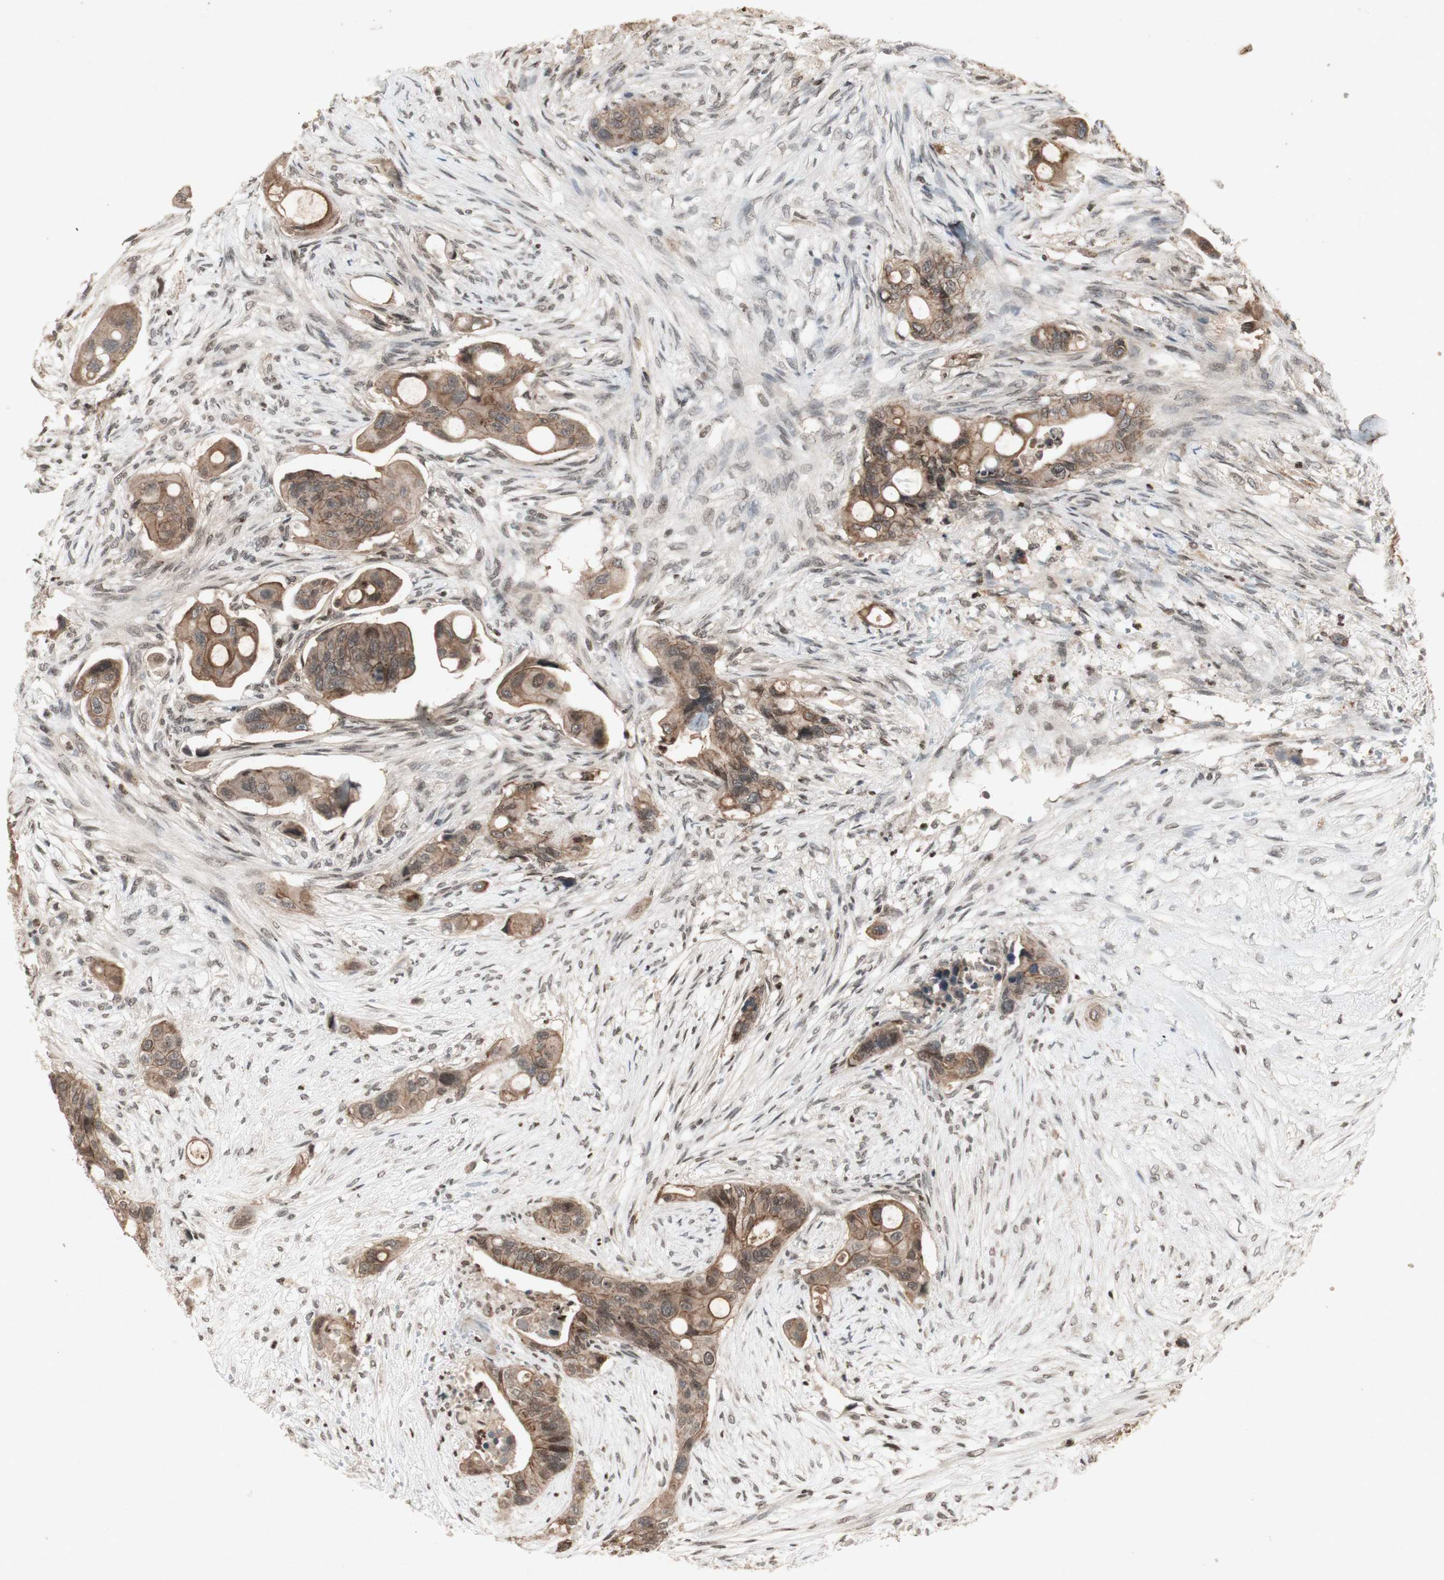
{"staining": {"intensity": "moderate", "quantity": ">75%", "location": "cytoplasmic/membranous"}, "tissue": "colorectal cancer", "cell_type": "Tumor cells", "image_type": "cancer", "snomed": [{"axis": "morphology", "description": "Adenocarcinoma, NOS"}, {"axis": "topography", "description": "Colon"}], "caption": "Protein staining shows moderate cytoplasmic/membranous staining in approximately >75% of tumor cells in colorectal cancer (adenocarcinoma).", "gene": "PLXNA1", "patient": {"sex": "female", "age": 57}}